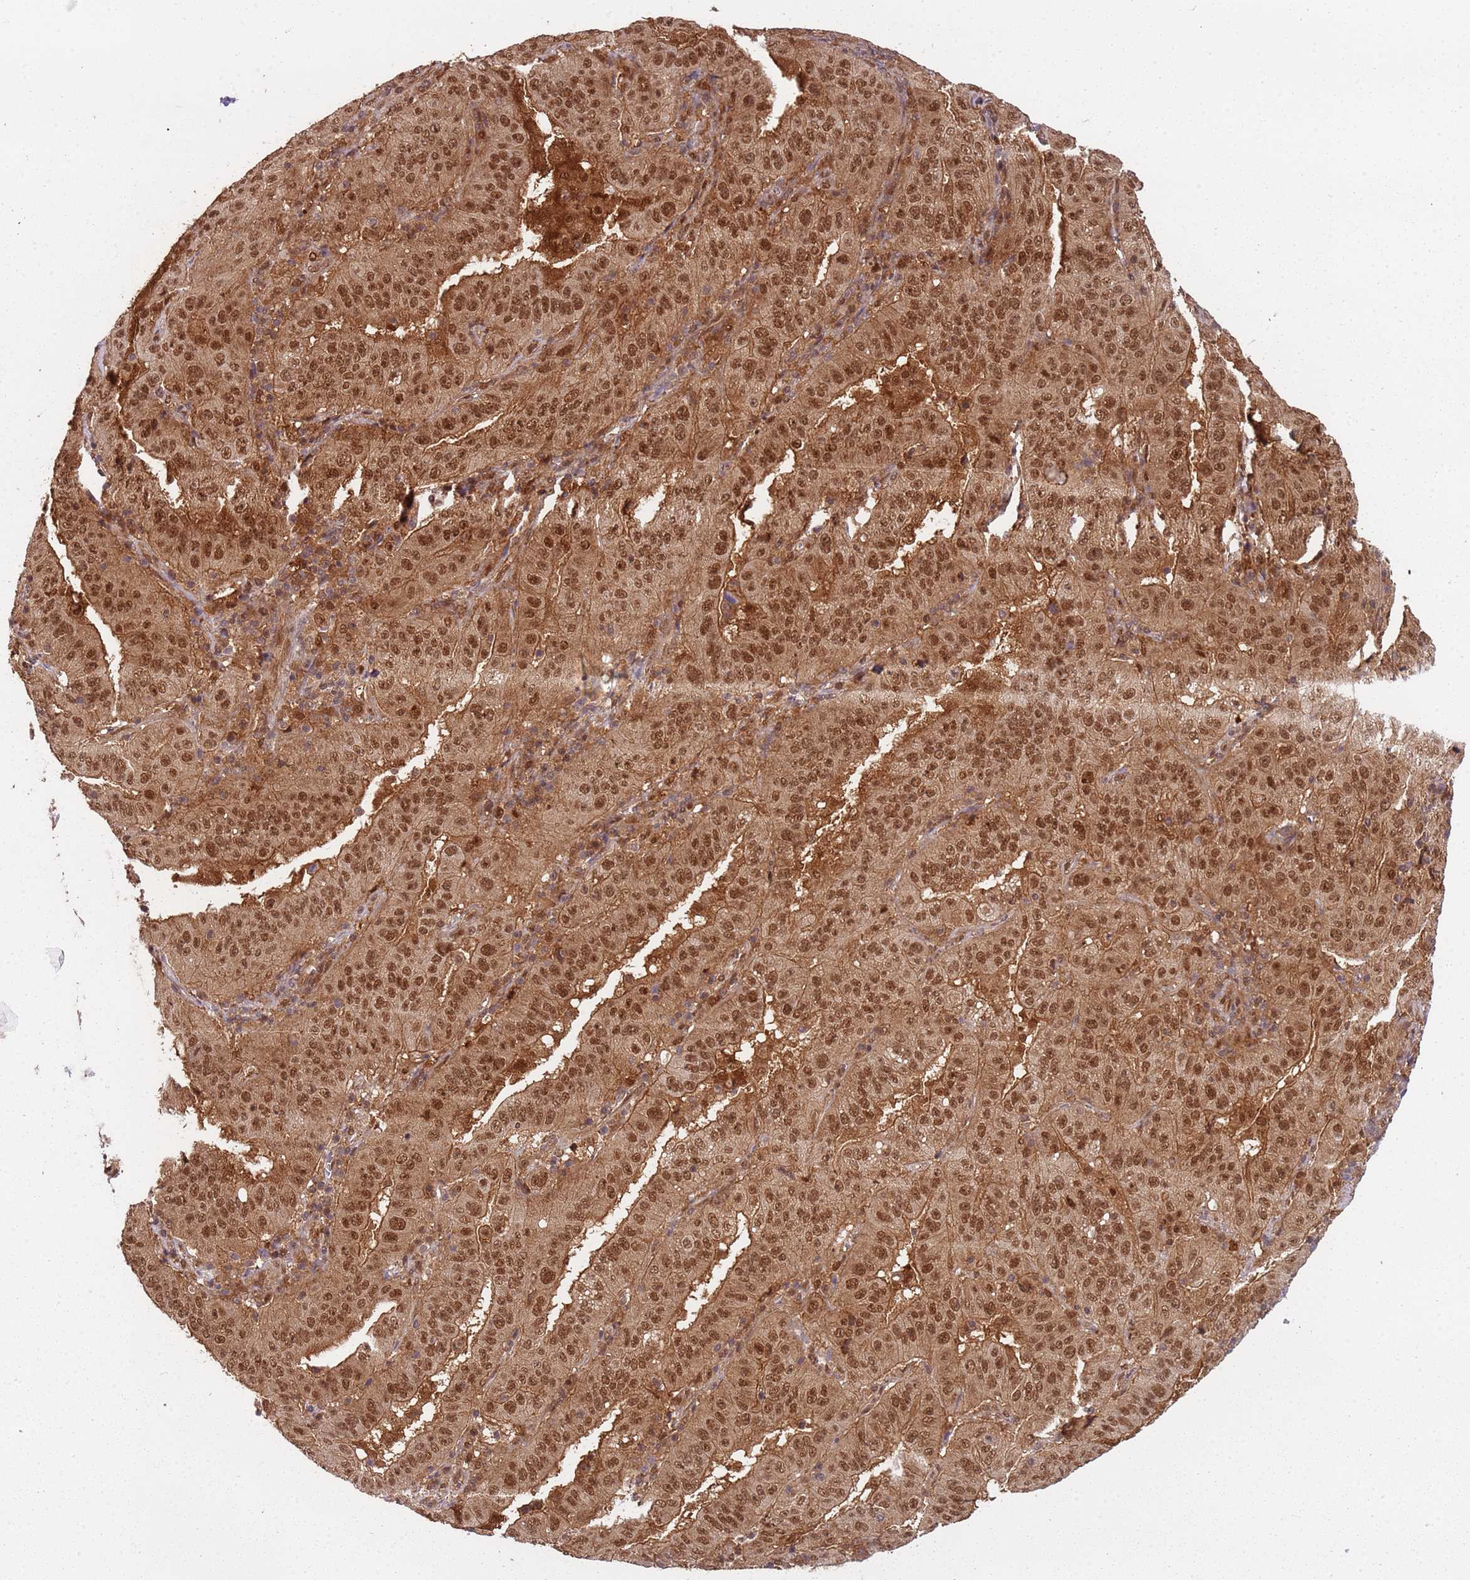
{"staining": {"intensity": "moderate", "quantity": ">75%", "location": "cytoplasmic/membranous,nuclear"}, "tissue": "pancreatic cancer", "cell_type": "Tumor cells", "image_type": "cancer", "snomed": [{"axis": "morphology", "description": "Adenocarcinoma, NOS"}, {"axis": "topography", "description": "Pancreas"}], "caption": "IHC (DAB (3,3'-diaminobenzidine)) staining of human pancreatic adenocarcinoma displays moderate cytoplasmic/membranous and nuclear protein expression in approximately >75% of tumor cells. (DAB (3,3'-diaminobenzidine) = brown stain, brightfield microscopy at high magnification).", "gene": "PGLS", "patient": {"sex": "male", "age": 63}}